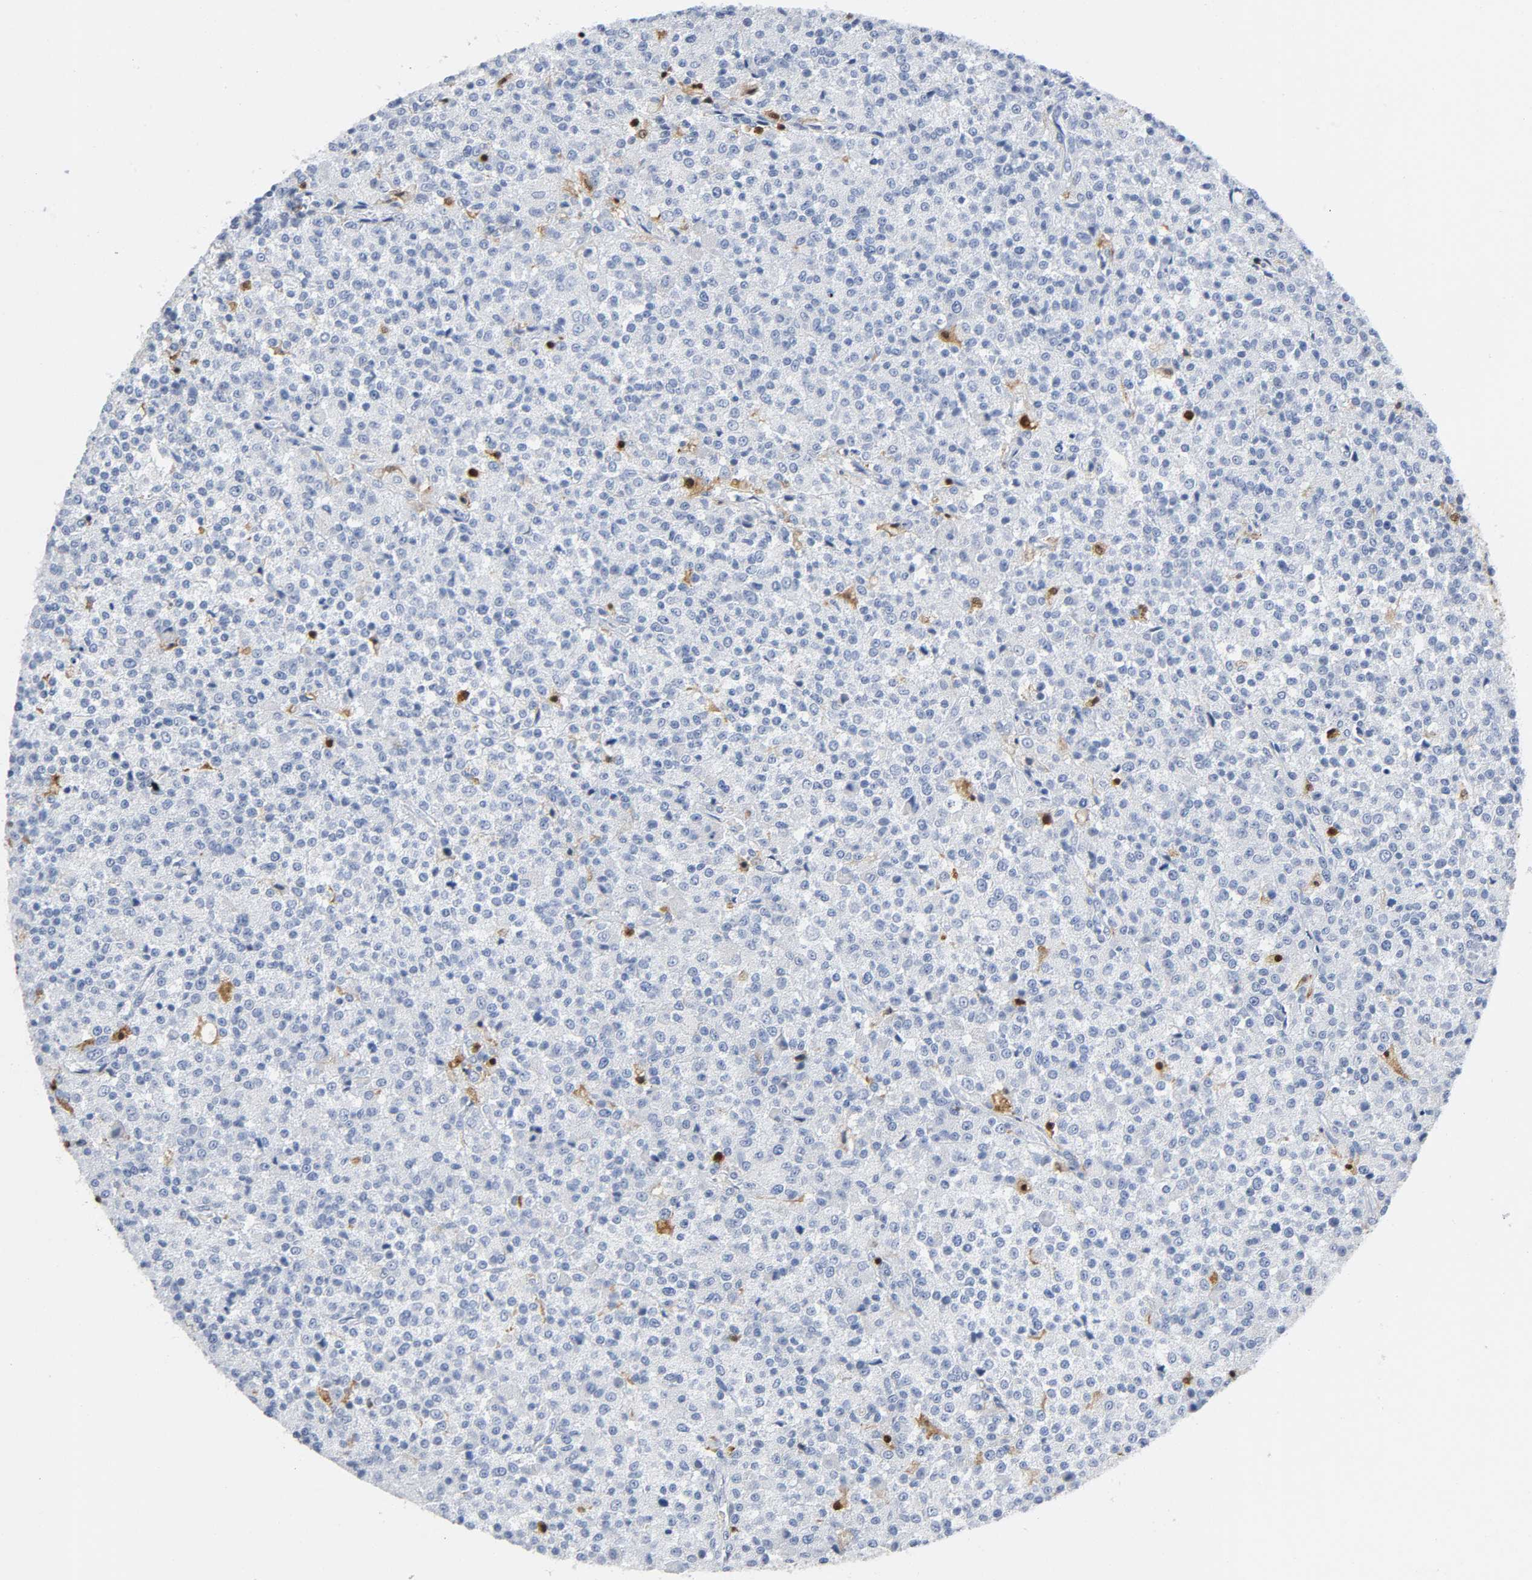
{"staining": {"intensity": "negative", "quantity": "none", "location": "none"}, "tissue": "testis cancer", "cell_type": "Tumor cells", "image_type": "cancer", "snomed": [{"axis": "morphology", "description": "Seminoma, NOS"}, {"axis": "topography", "description": "Testis"}], "caption": "Immunohistochemical staining of human testis seminoma reveals no significant expression in tumor cells. The staining is performed using DAB brown chromogen with nuclei counter-stained in using hematoxylin.", "gene": "DOK2", "patient": {"sex": "male", "age": 59}}